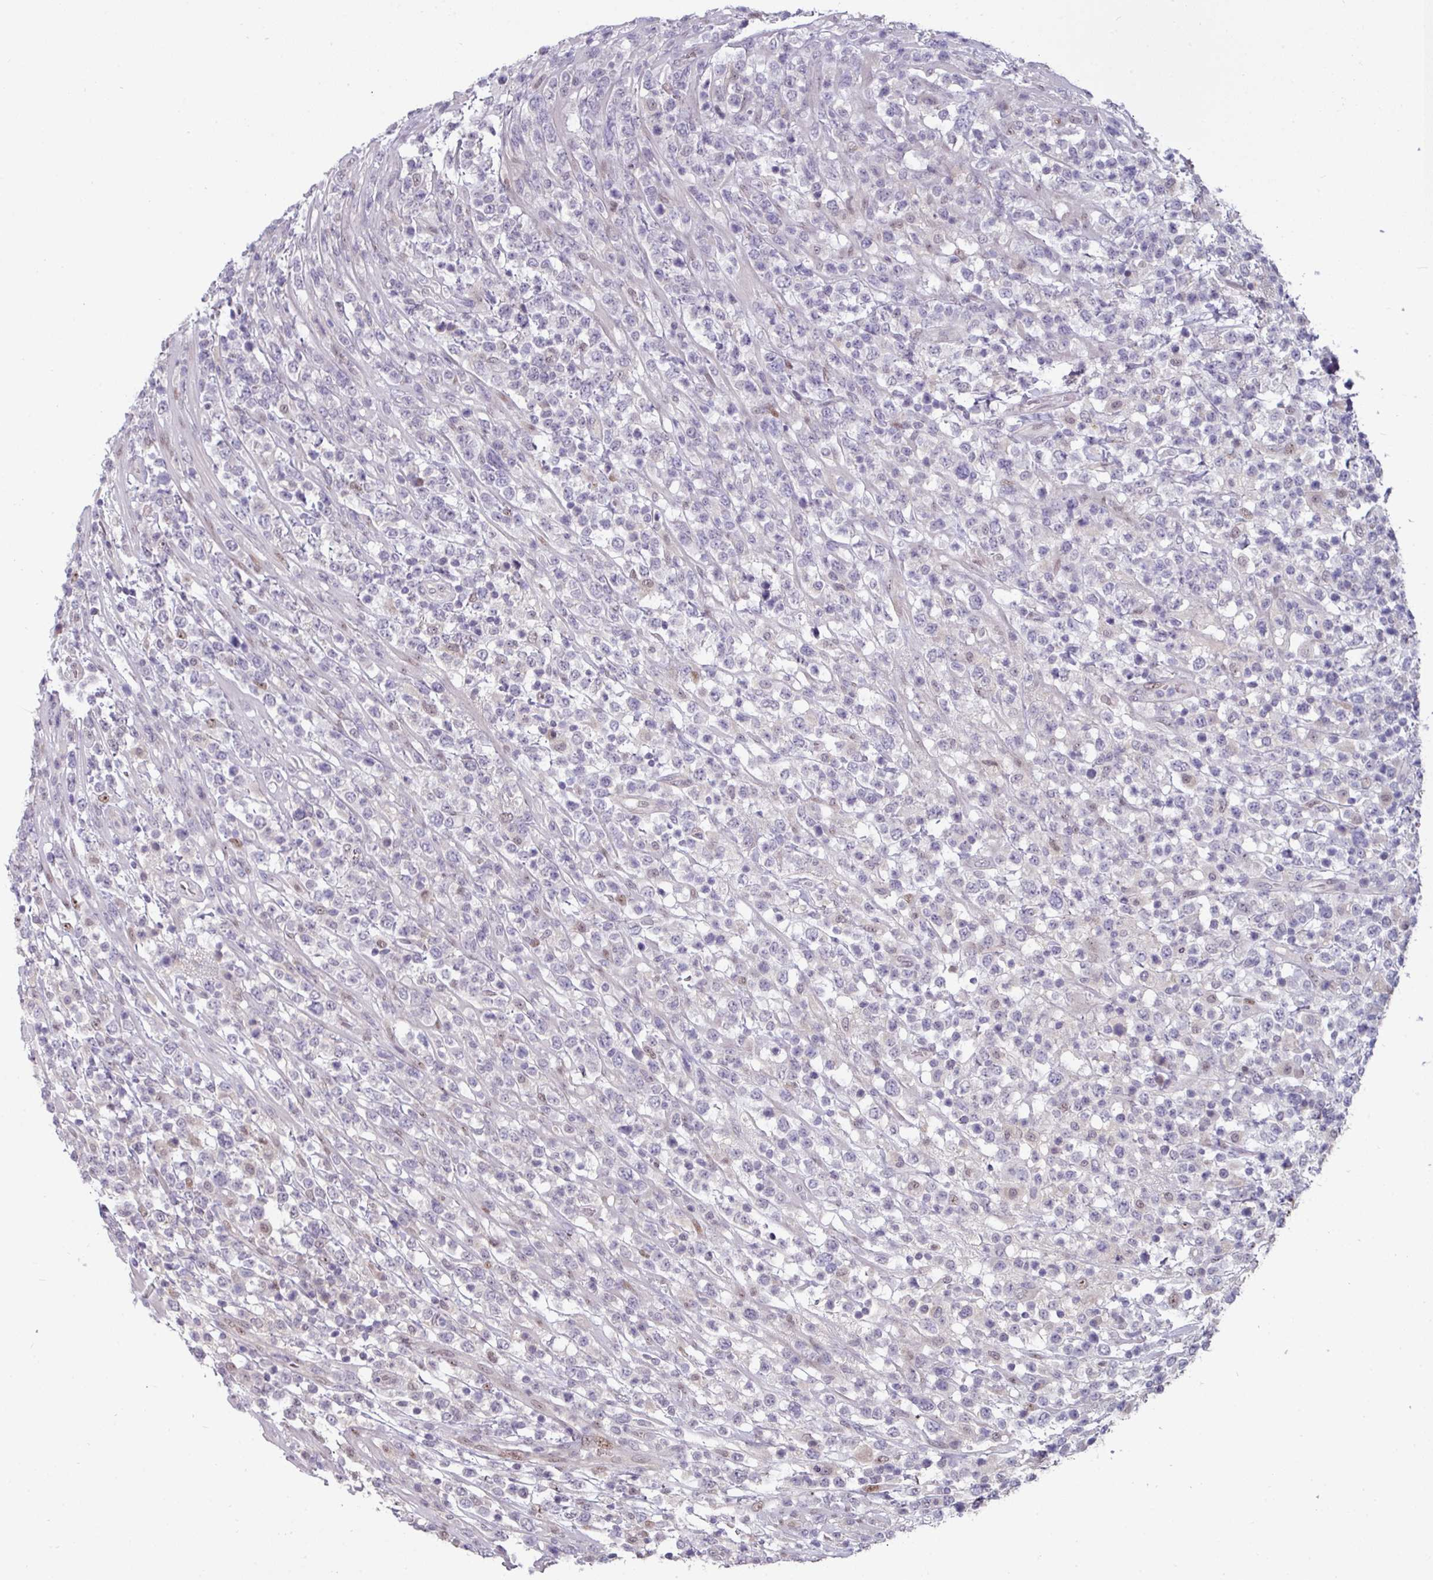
{"staining": {"intensity": "negative", "quantity": "none", "location": "none"}, "tissue": "lymphoma", "cell_type": "Tumor cells", "image_type": "cancer", "snomed": [{"axis": "morphology", "description": "Malignant lymphoma, non-Hodgkin's type, High grade"}, {"axis": "topography", "description": "Colon"}], "caption": "An image of human lymphoma is negative for staining in tumor cells.", "gene": "SWSAP1", "patient": {"sex": "female", "age": 53}}